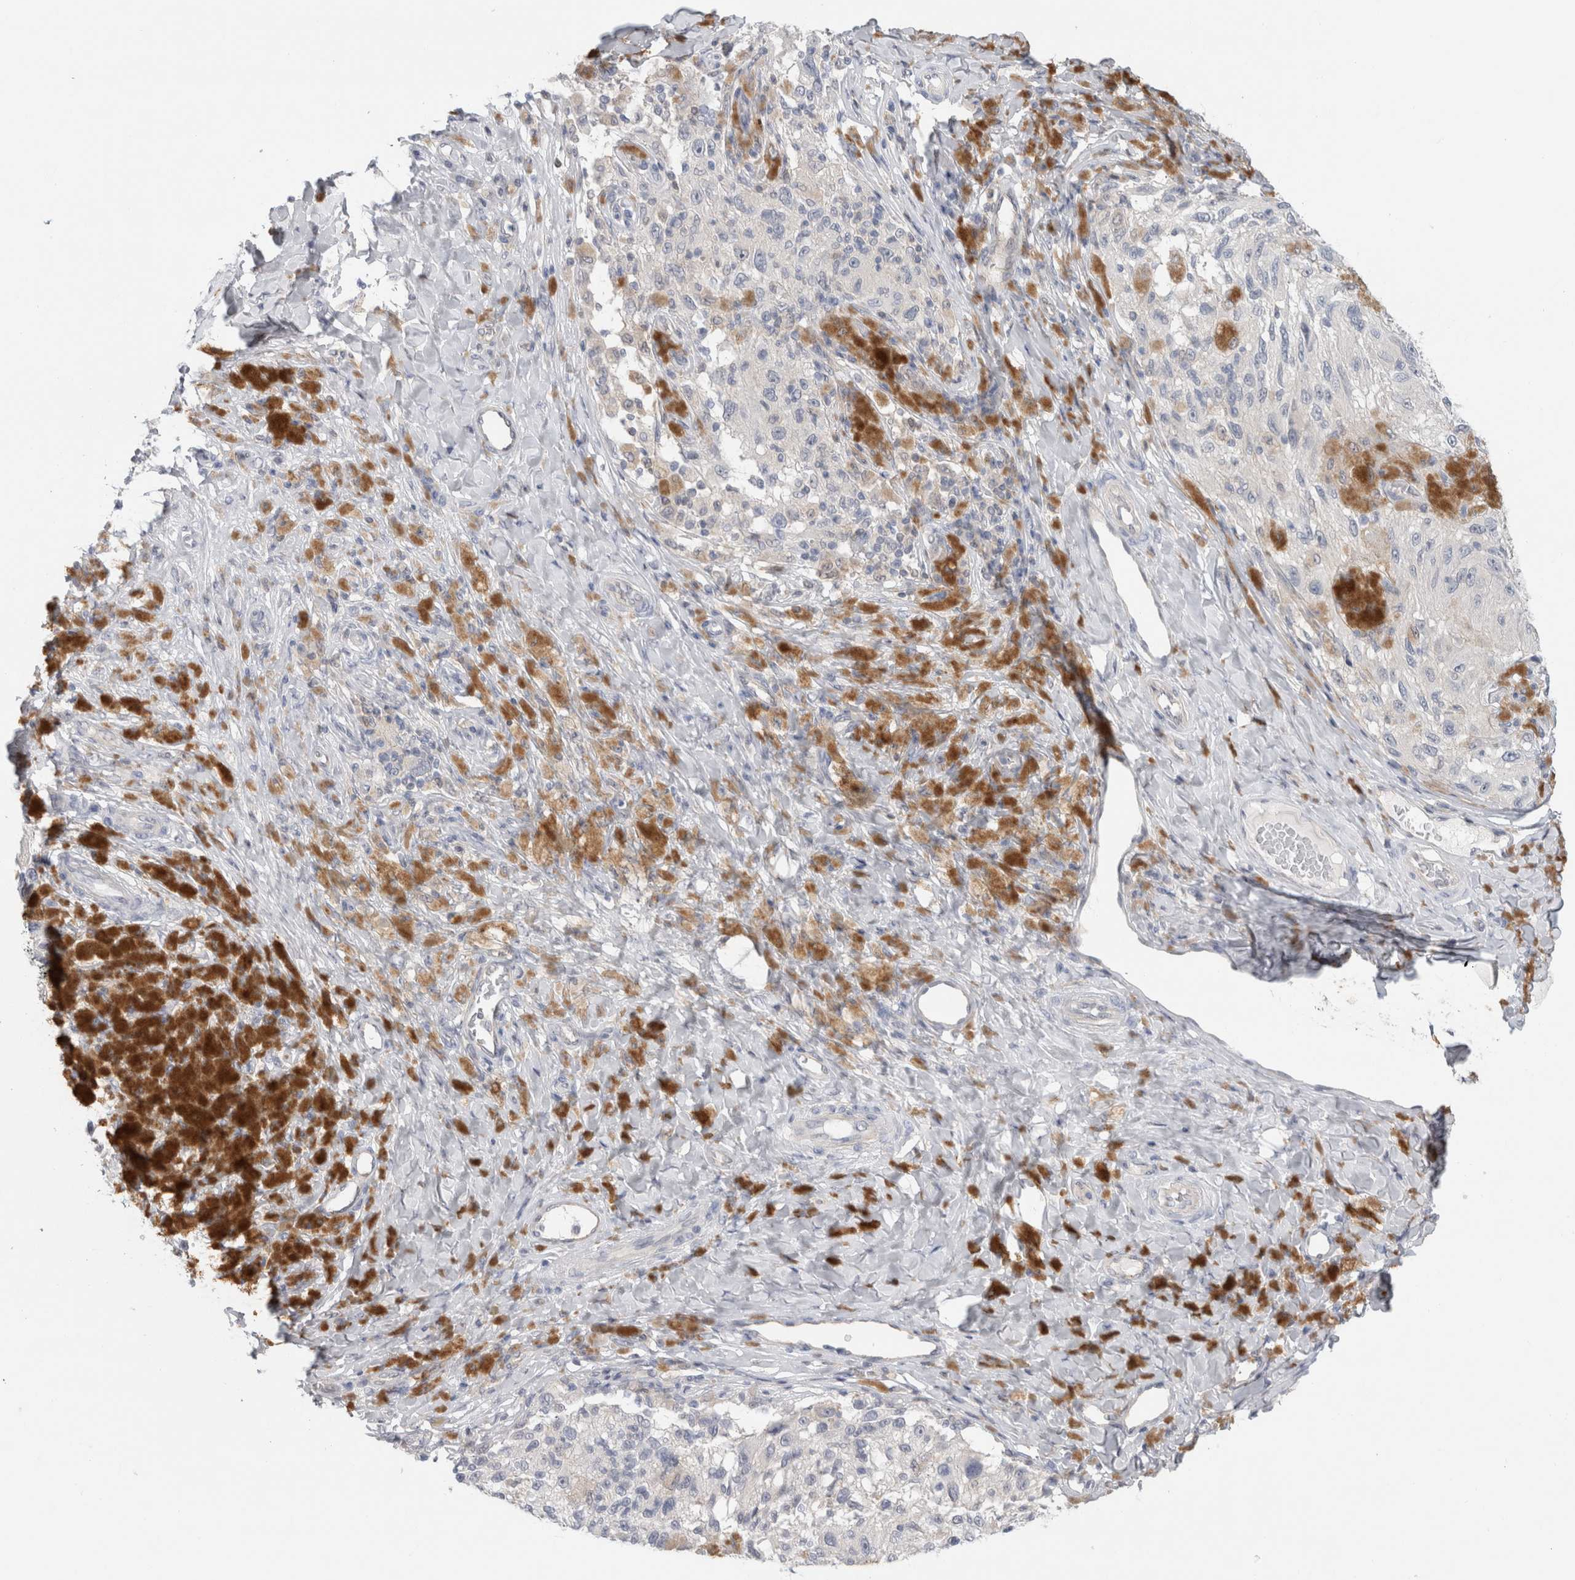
{"staining": {"intensity": "negative", "quantity": "none", "location": "none"}, "tissue": "melanoma", "cell_type": "Tumor cells", "image_type": "cancer", "snomed": [{"axis": "morphology", "description": "Malignant melanoma, NOS"}, {"axis": "topography", "description": "Skin"}], "caption": "Immunohistochemistry (IHC) of melanoma exhibits no staining in tumor cells. (IHC, brightfield microscopy, high magnification).", "gene": "CASP6", "patient": {"sex": "female", "age": 73}}